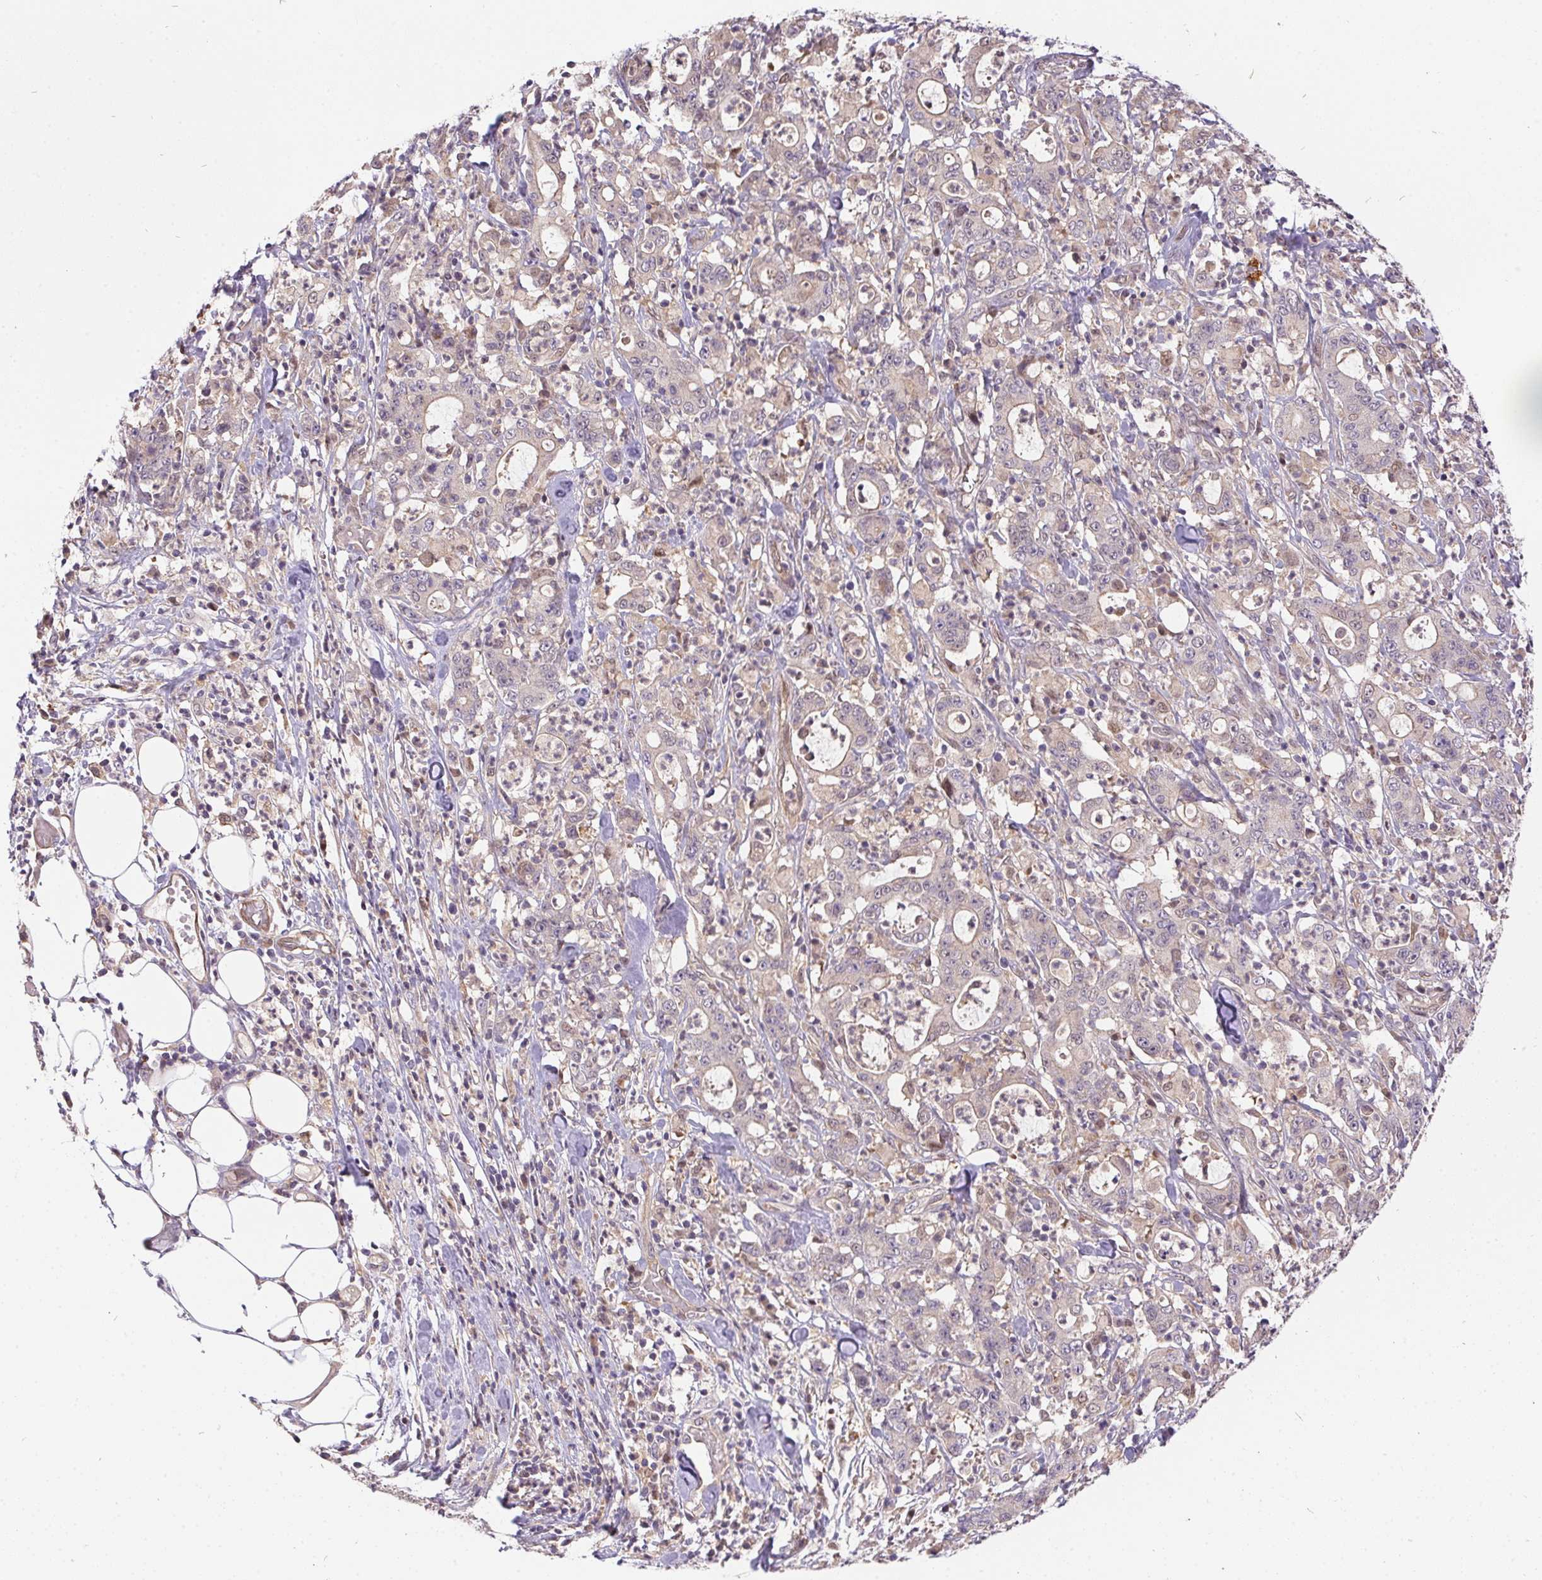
{"staining": {"intensity": "negative", "quantity": "none", "location": "none"}, "tissue": "stomach cancer", "cell_type": "Tumor cells", "image_type": "cancer", "snomed": [{"axis": "morphology", "description": "Adenocarcinoma, NOS"}, {"axis": "topography", "description": "Stomach, upper"}], "caption": "This is an immunohistochemistry (IHC) photomicrograph of adenocarcinoma (stomach). There is no positivity in tumor cells.", "gene": "NUDT16", "patient": {"sex": "male", "age": 68}}